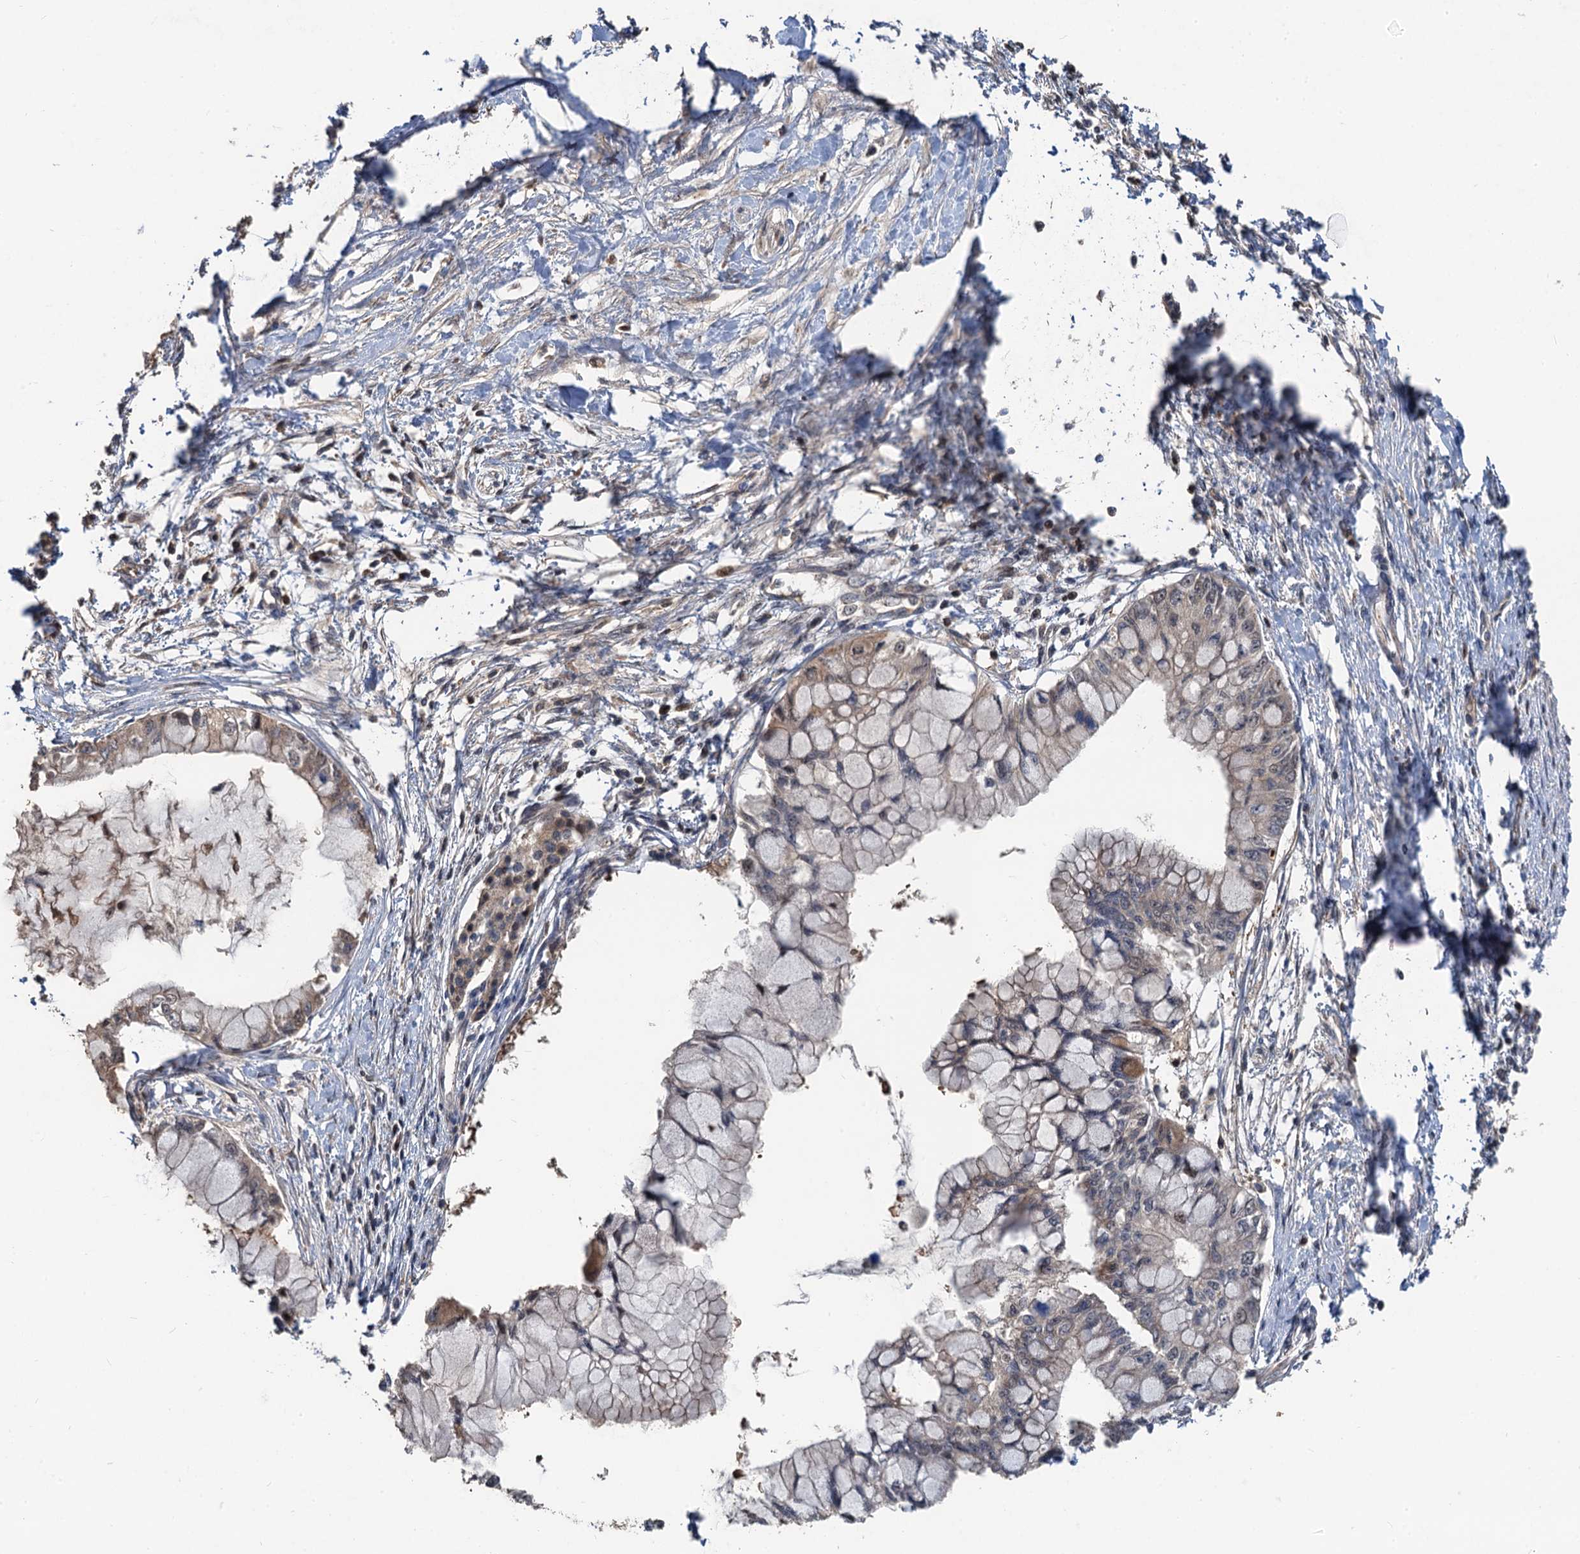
{"staining": {"intensity": "weak", "quantity": "<25%", "location": "cytoplasmic/membranous,nuclear"}, "tissue": "pancreatic cancer", "cell_type": "Tumor cells", "image_type": "cancer", "snomed": [{"axis": "morphology", "description": "Adenocarcinoma, NOS"}, {"axis": "topography", "description": "Pancreas"}], "caption": "The histopathology image shows no significant positivity in tumor cells of adenocarcinoma (pancreatic). (Brightfield microscopy of DAB (3,3'-diaminobenzidine) IHC at high magnification).", "gene": "DEXI", "patient": {"sex": "male", "age": 48}}